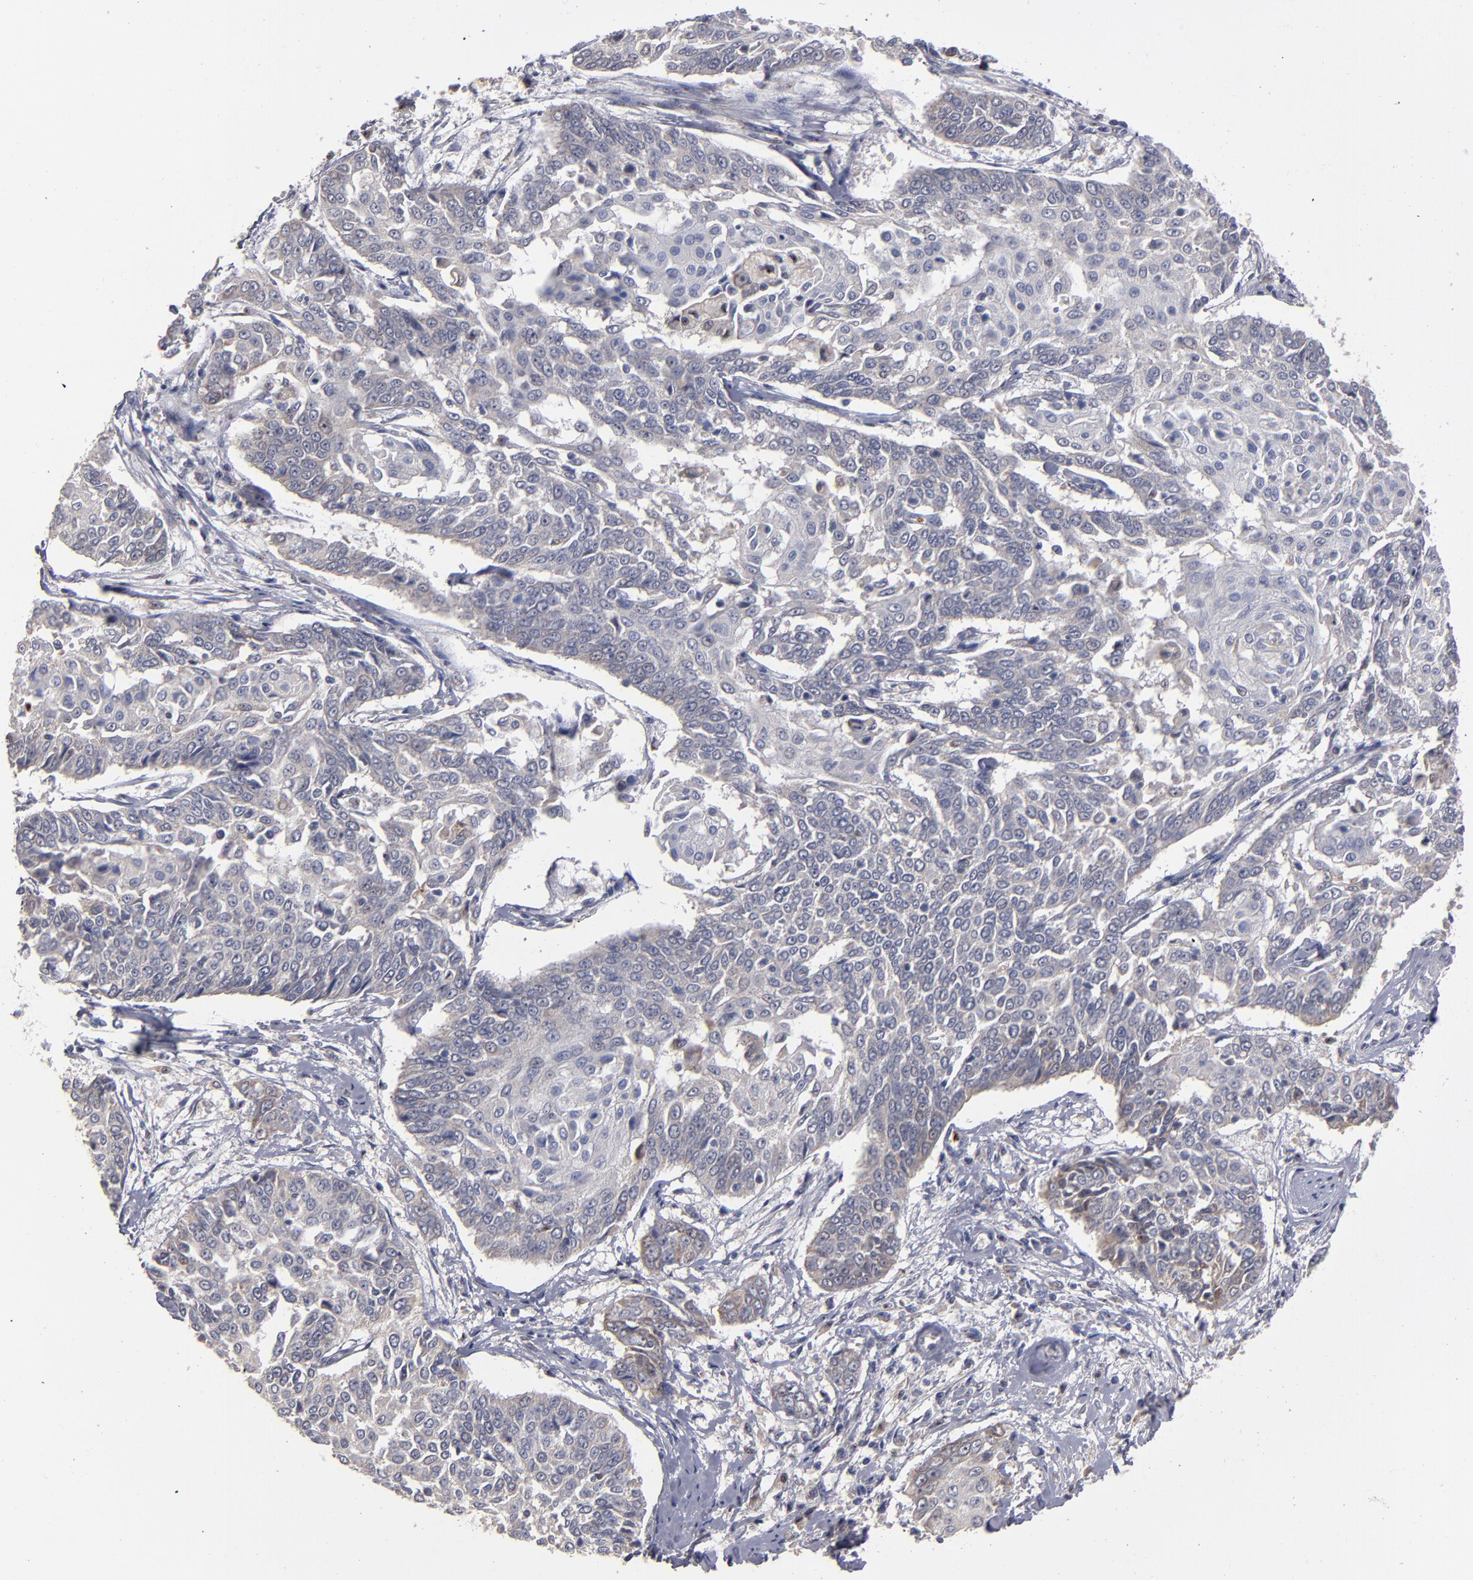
{"staining": {"intensity": "weak", "quantity": "<25%", "location": "cytoplasmic/membranous"}, "tissue": "cervical cancer", "cell_type": "Tumor cells", "image_type": "cancer", "snomed": [{"axis": "morphology", "description": "Squamous cell carcinoma, NOS"}, {"axis": "topography", "description": "Cervix"}], "caption": "This is a photomicrograph of immunohistochemistry staining of cervical cancer, which shows no positivity in tumor cells.", "gene": "EXD2", "patient": {"sex": "female", "age": 64}}